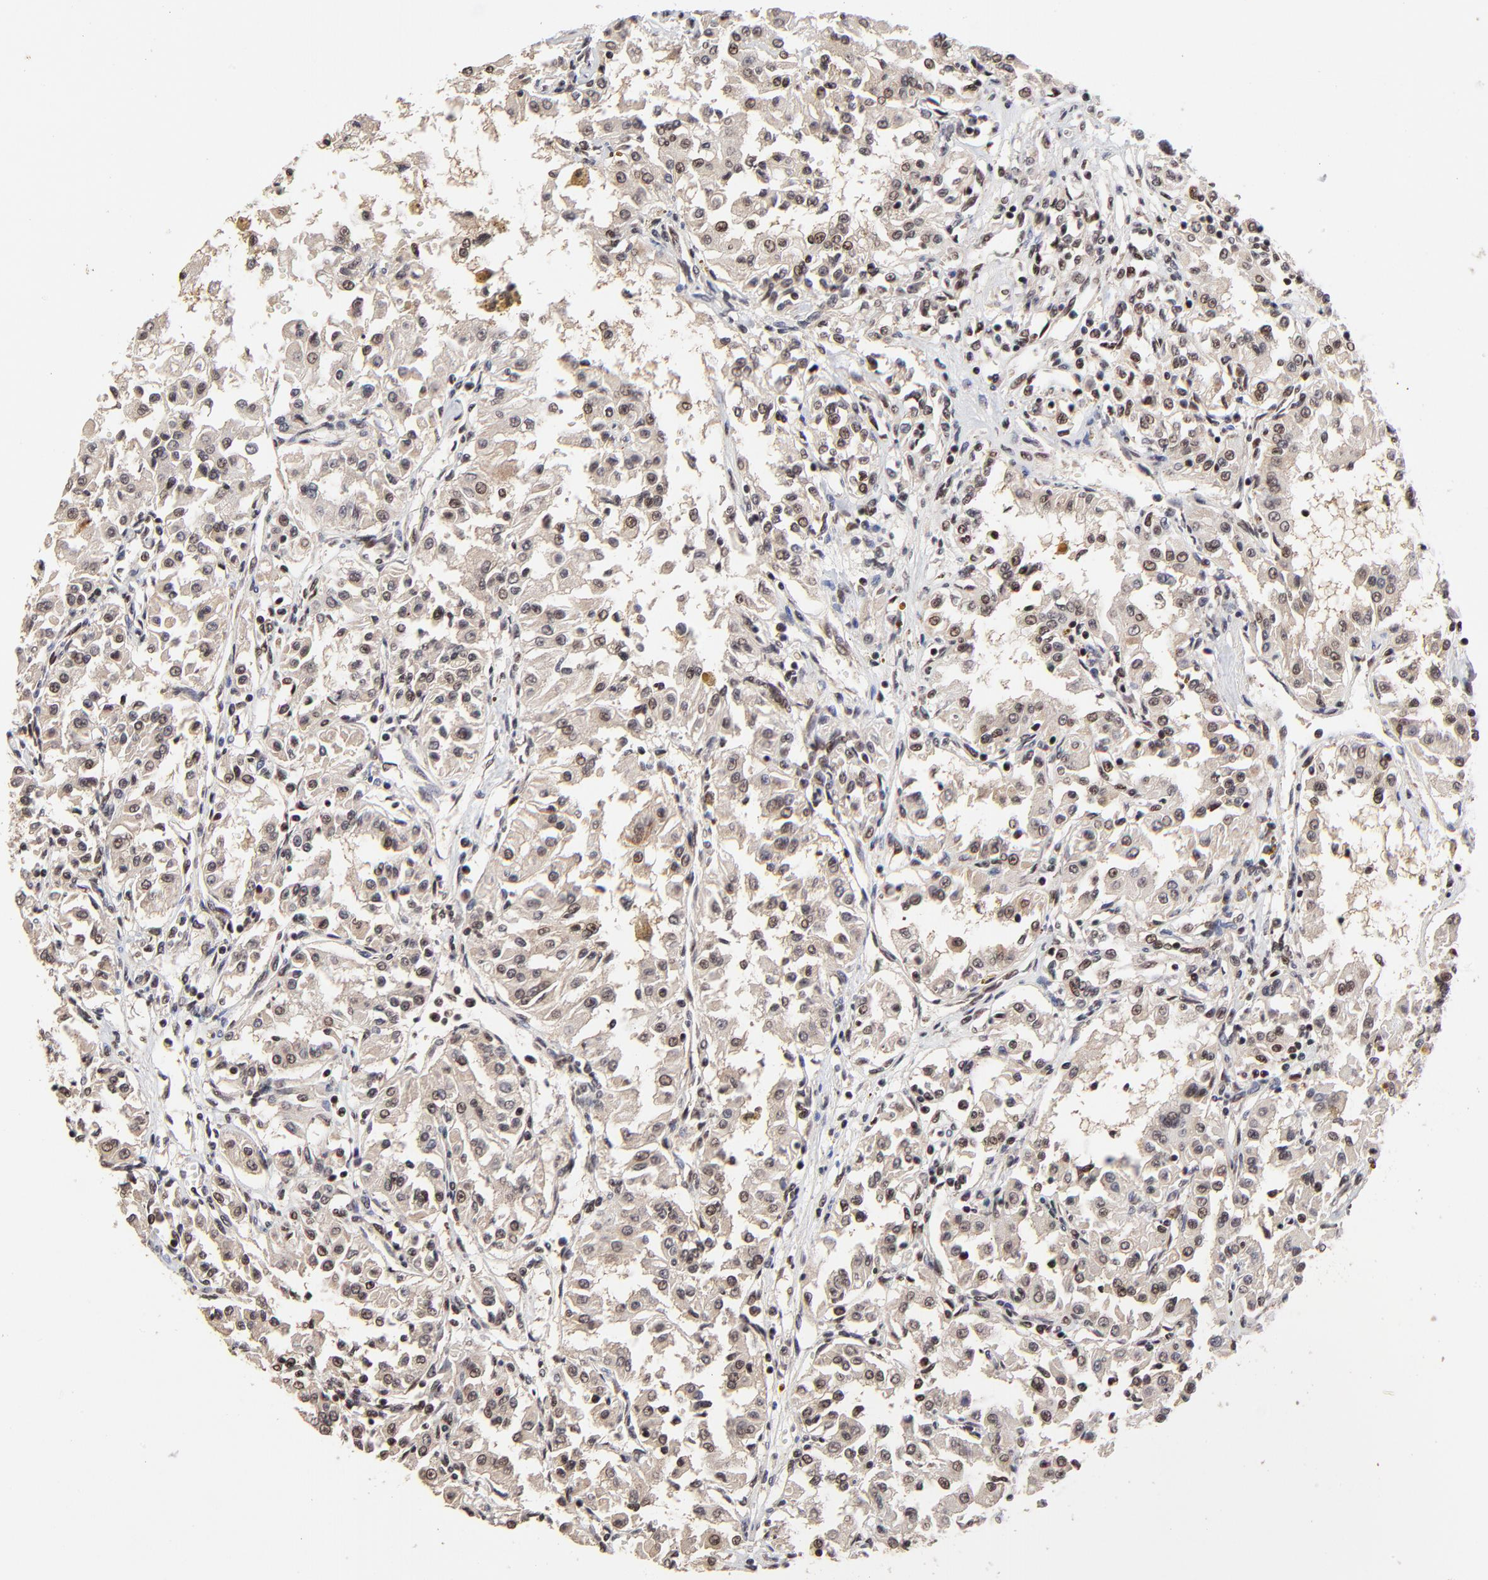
{"staining": {"intensity": "moderate", "quantity": "25%-75%", "location": "nuclear"}, "tissue": "renal cancer", "cell_type": "Tumor cells", "image_type": "cancer", "snomed": [{"axis": "morphology", "description": "Adenocarcinoma, NOS"}, {"axis": "topography", "description": "Kidney"}], "caption": "Renal cancer was stained to show a protein in brown. There is medium levels of moderate nuclear staining in approximately 25%-75% of tumor cells. The staining is performed using DAB brown chromogen to label protein expression. The nuclei are counter-stained blue using hematoxylin.", "gene": "RBM22", "patient": {"sex": "male", "age": 78}}